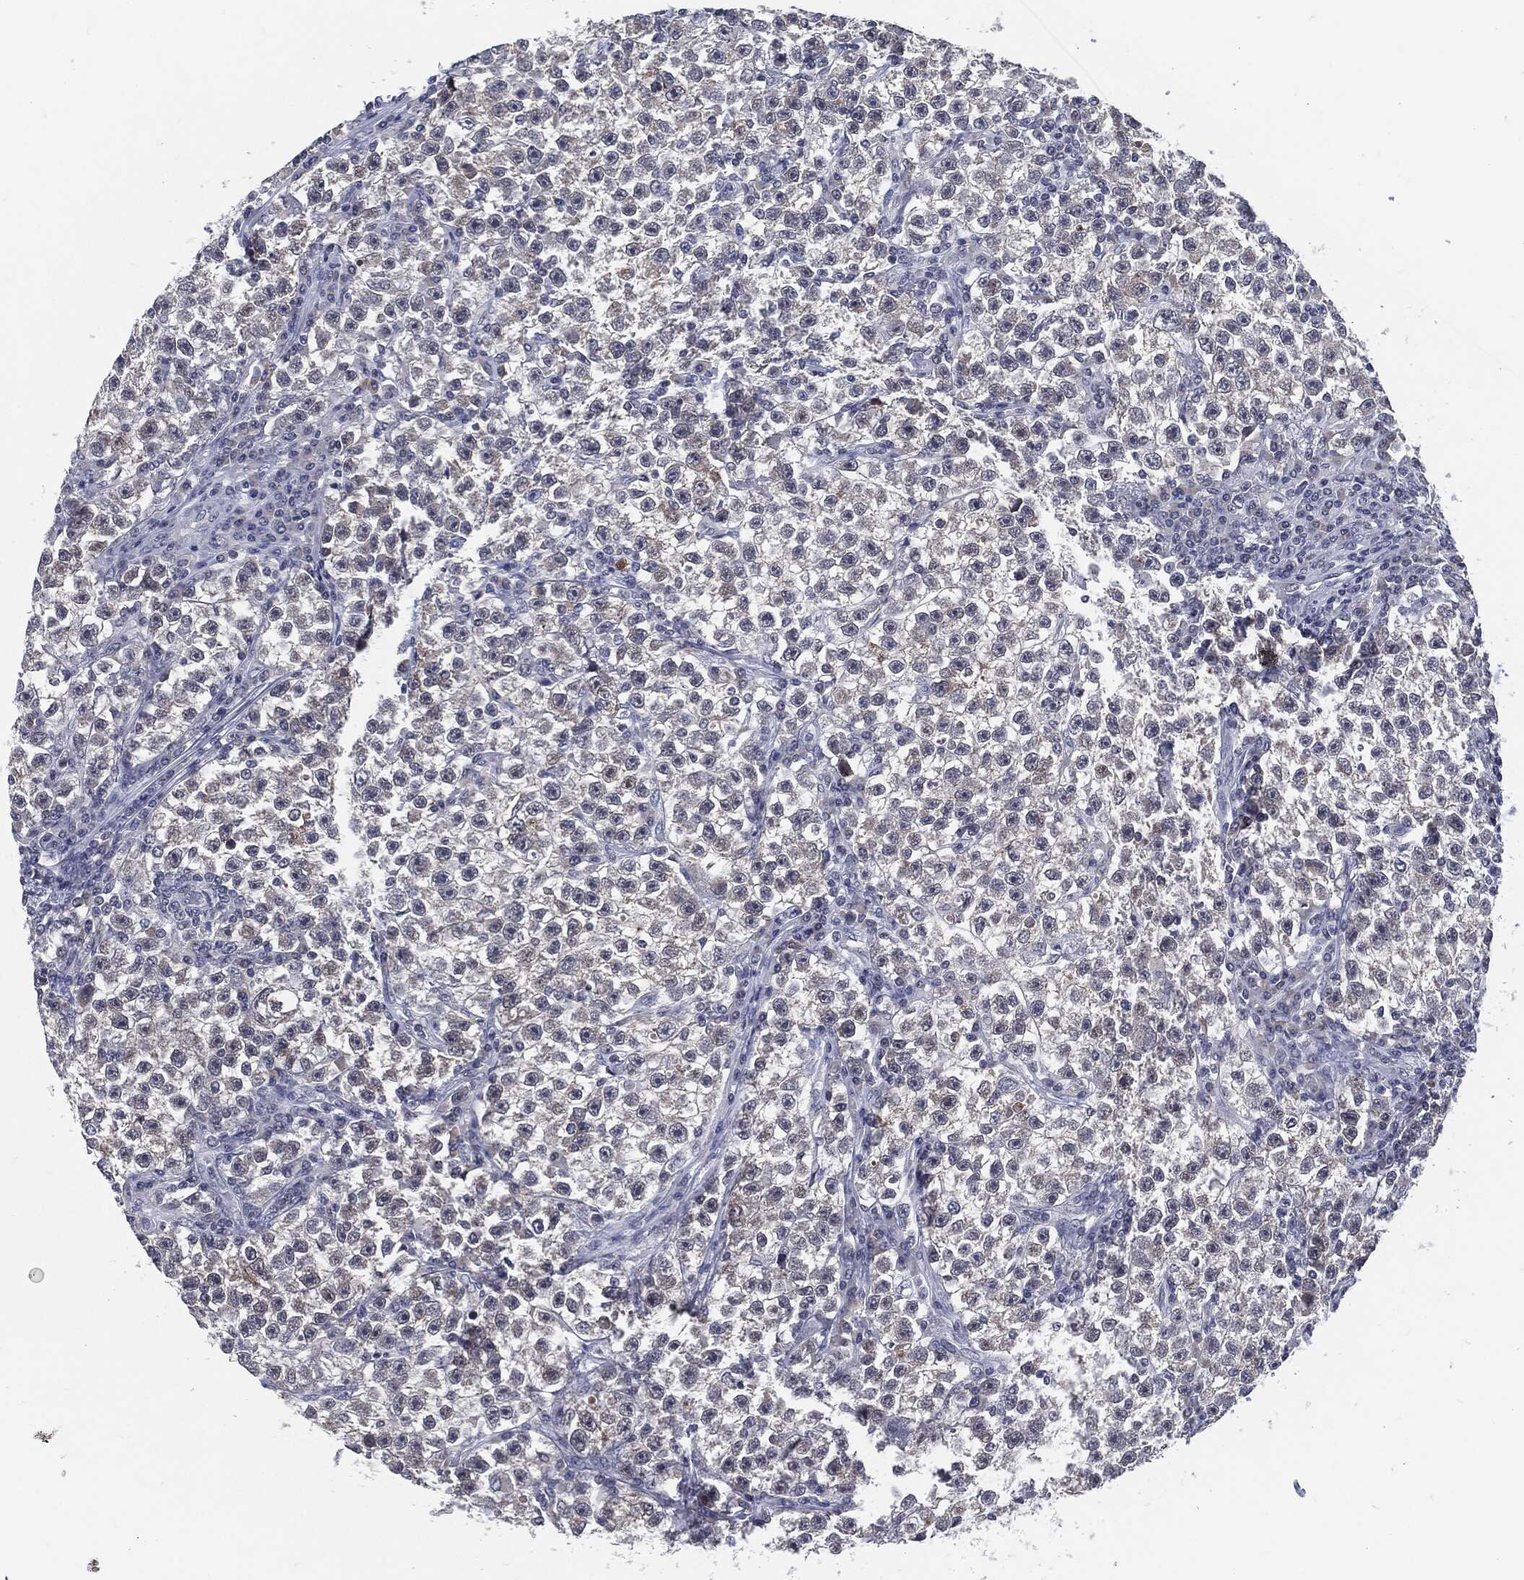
{"staining": {"intensity": "weak", "quantity": "<25%", "location": "cytoplasmic/membranous"}, "tissue": "testis cancer", "cell_type": "Tumor cells", "image_type": "cancer", "snomed": [{"axis": "morphology", "description": "Seminoma, NOS"}, {"axis": "topography", "description": "Testis"}], "caption": "The photomicrograph reveals no staining of tumor cells in seminoma (testis). (IHC, brightfield microscopy, high magnification).", "gene": "PROM1", "patient": {"sex": "male", "age": 22}}